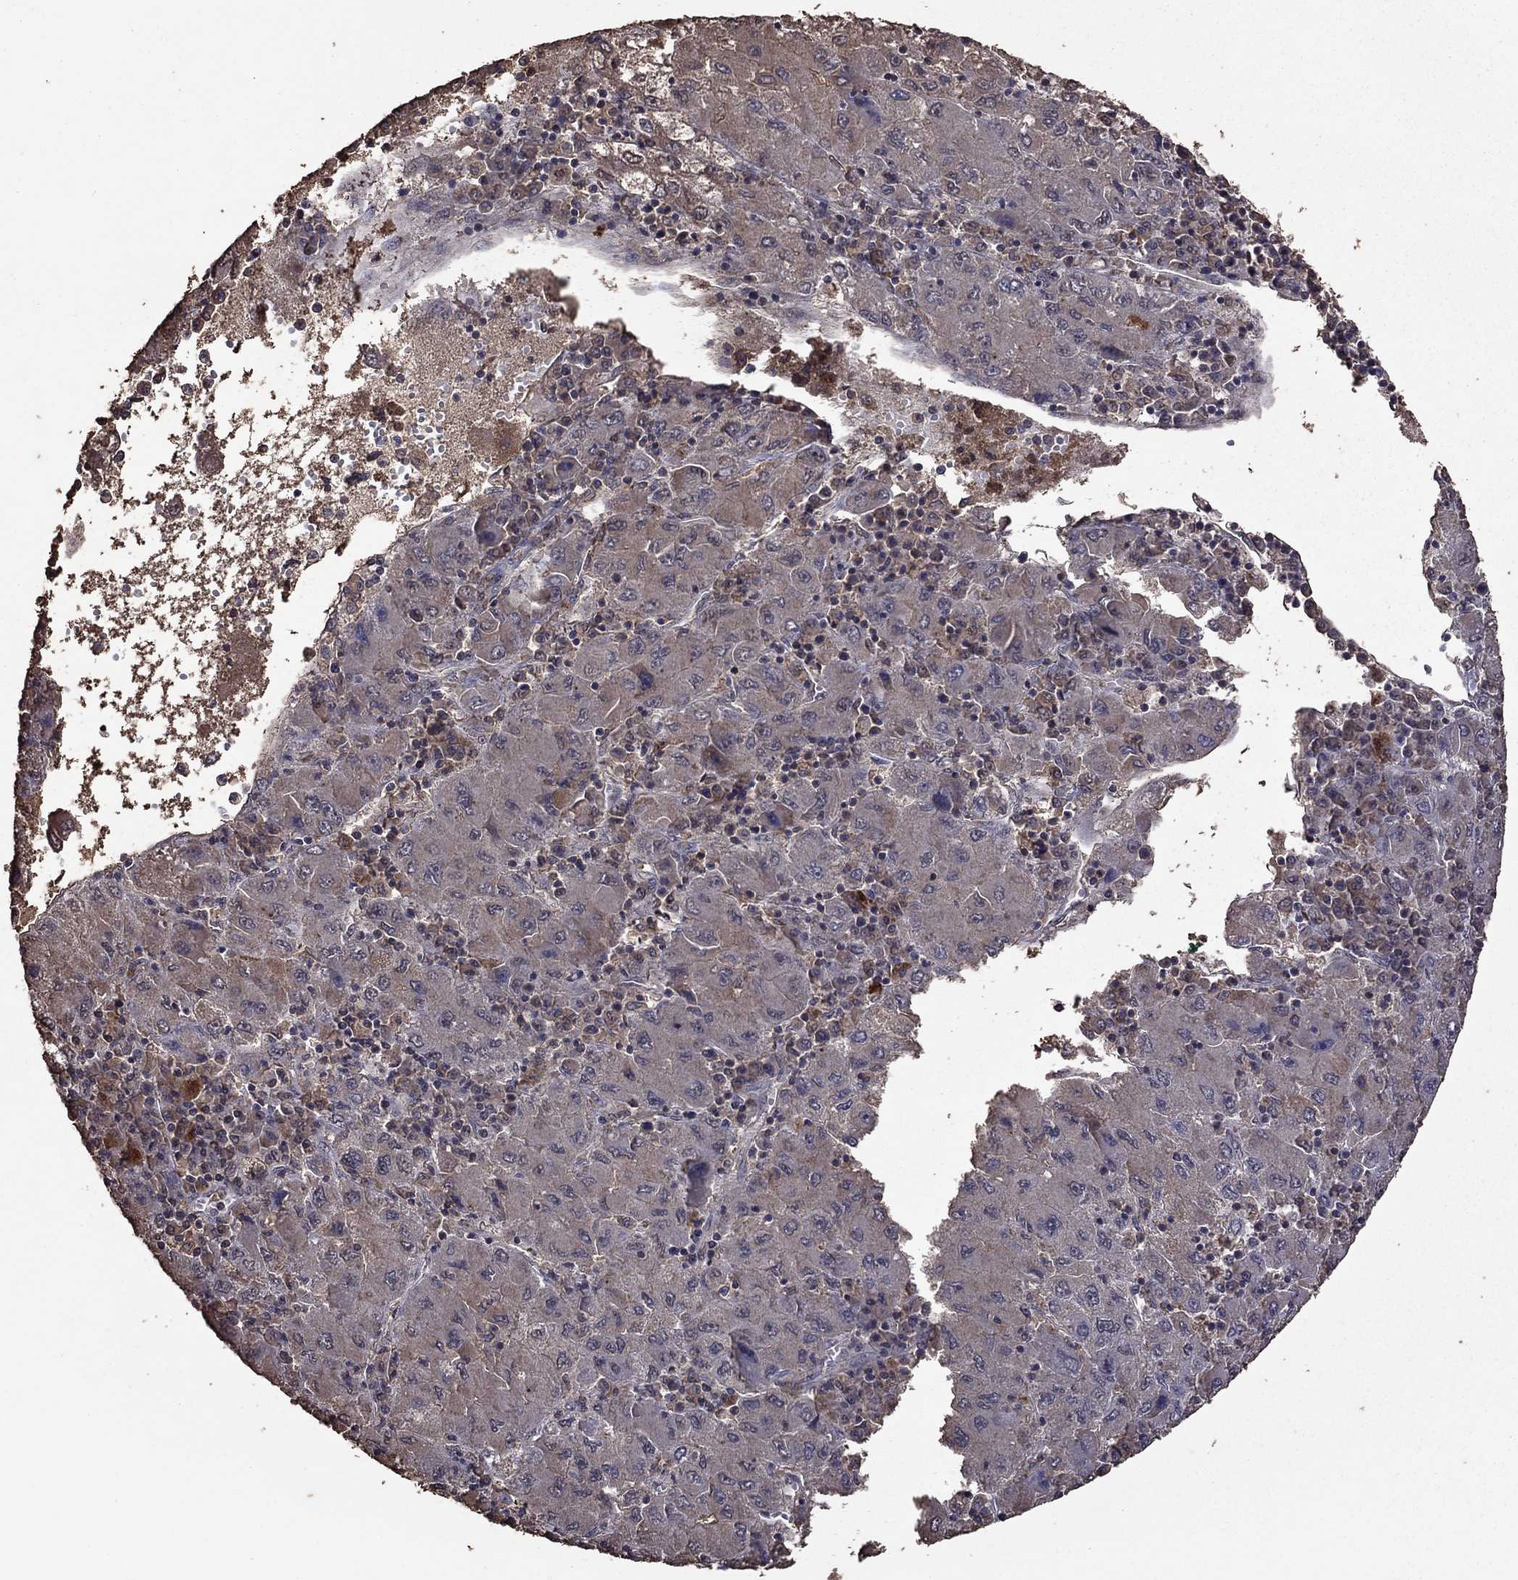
{"staining": {"intensity": "negative", "quantity": "none", "location": "none"}, "tissue": "liver cancer", "cell_type": "Tumor cells", "image_type": "cancer", "snomed": [{"axis": "morphology", "description": "Carcinoma, Hepatocellular, NOS"}, {"axis": "topography", "description": "Liver"}], "caption": "Immunohistochemistry of human liver cancer (hepatocellular carcinoma) displays no staining in tumor cells.", "gene": "SERPINA5", "patient": {"sex": "male", "age": 75}}